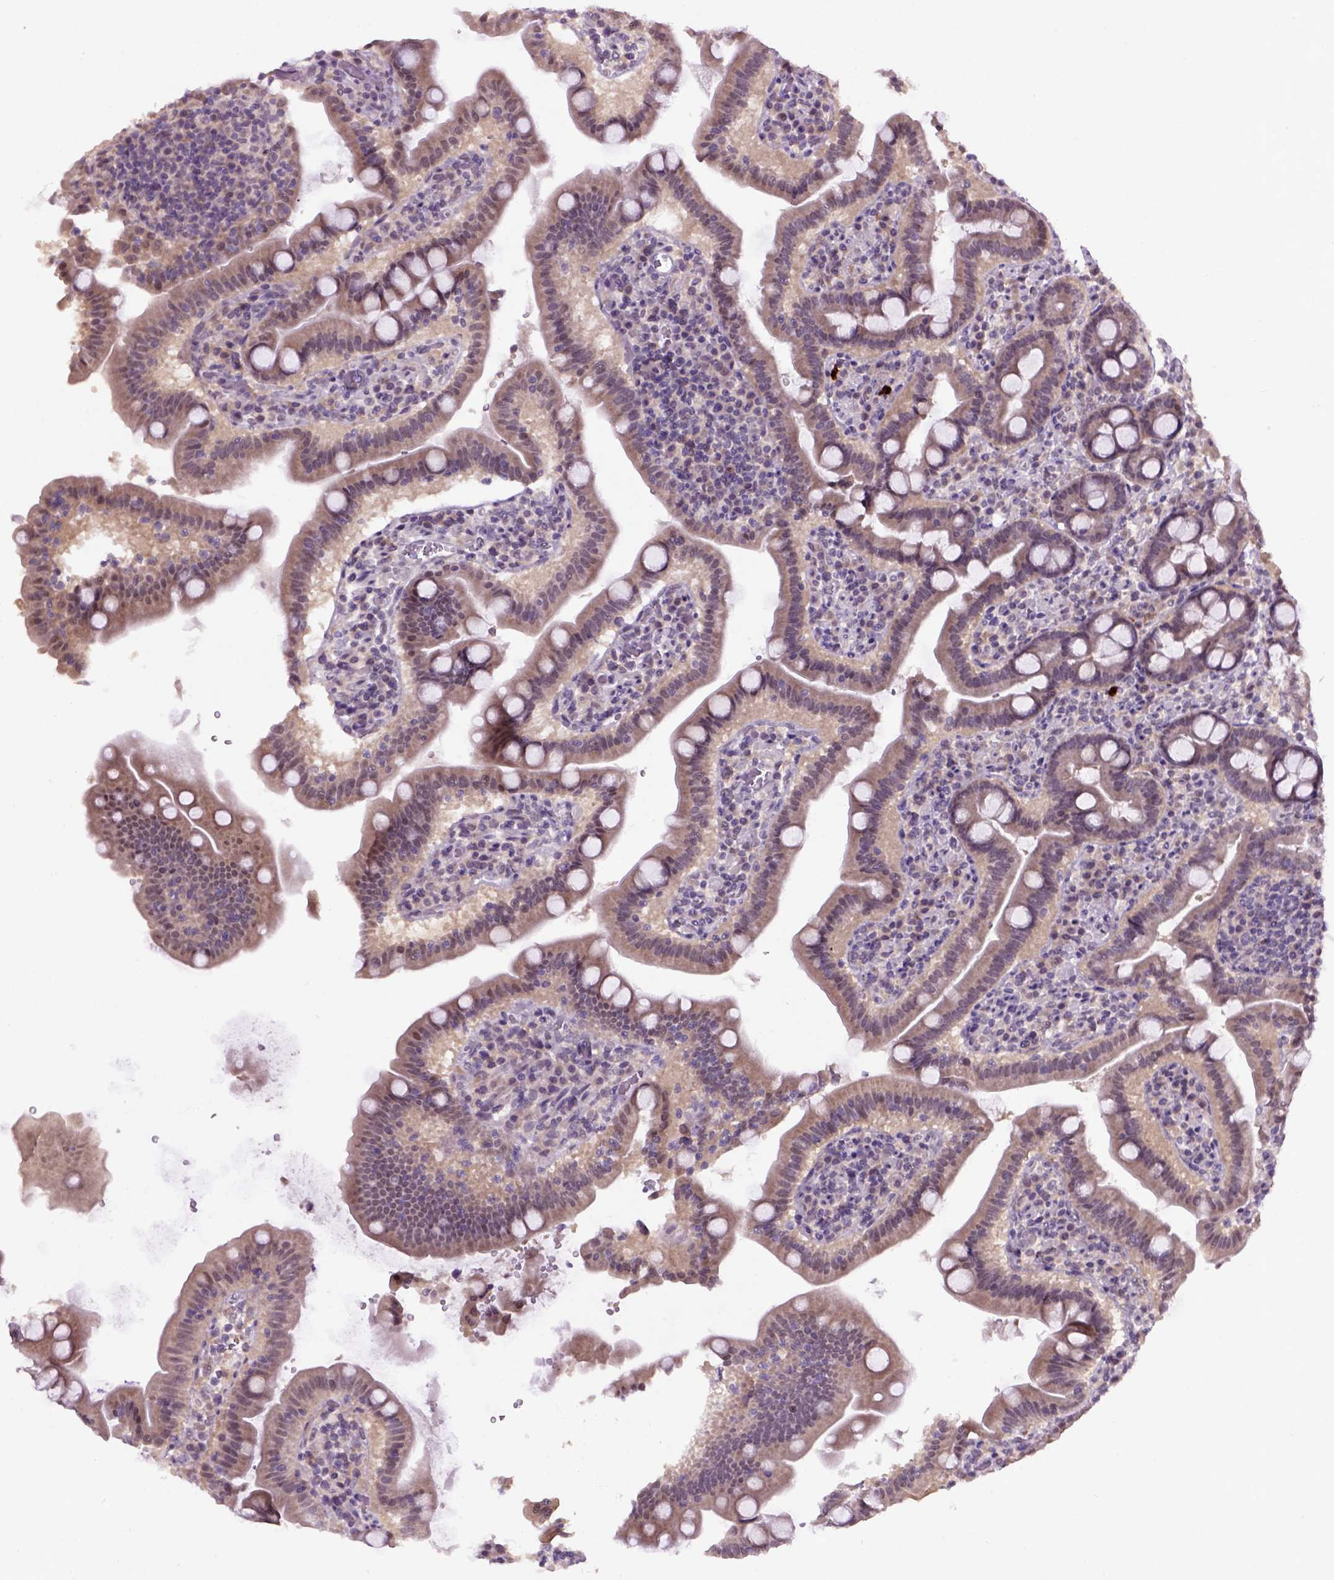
{"staining": {"intensity": "moderate", "quantity": ">75%", "location": "cytoplasmic/membranous,nuclear"}, "tissue": "small intestine", "cell_type": "Glandular cells", "image_type": "normal", "snomed": [{"axis": "morphology", "description": "Normal tissue, NOS"}, {"axis": "topography", "description": "Small intestine"}], "caption": "Small intestine stained with DAB (3,3'-diaminobenzidine) IHC shows medium levels of moderate cytoplasmic/membranous,nuclear staining in about >75% of glandular cells. (DAB IHC, brown staining for protein, blue staining for nuclei).", "gene": "RAB43", "patient": {"sex": "male", "age": 26}}